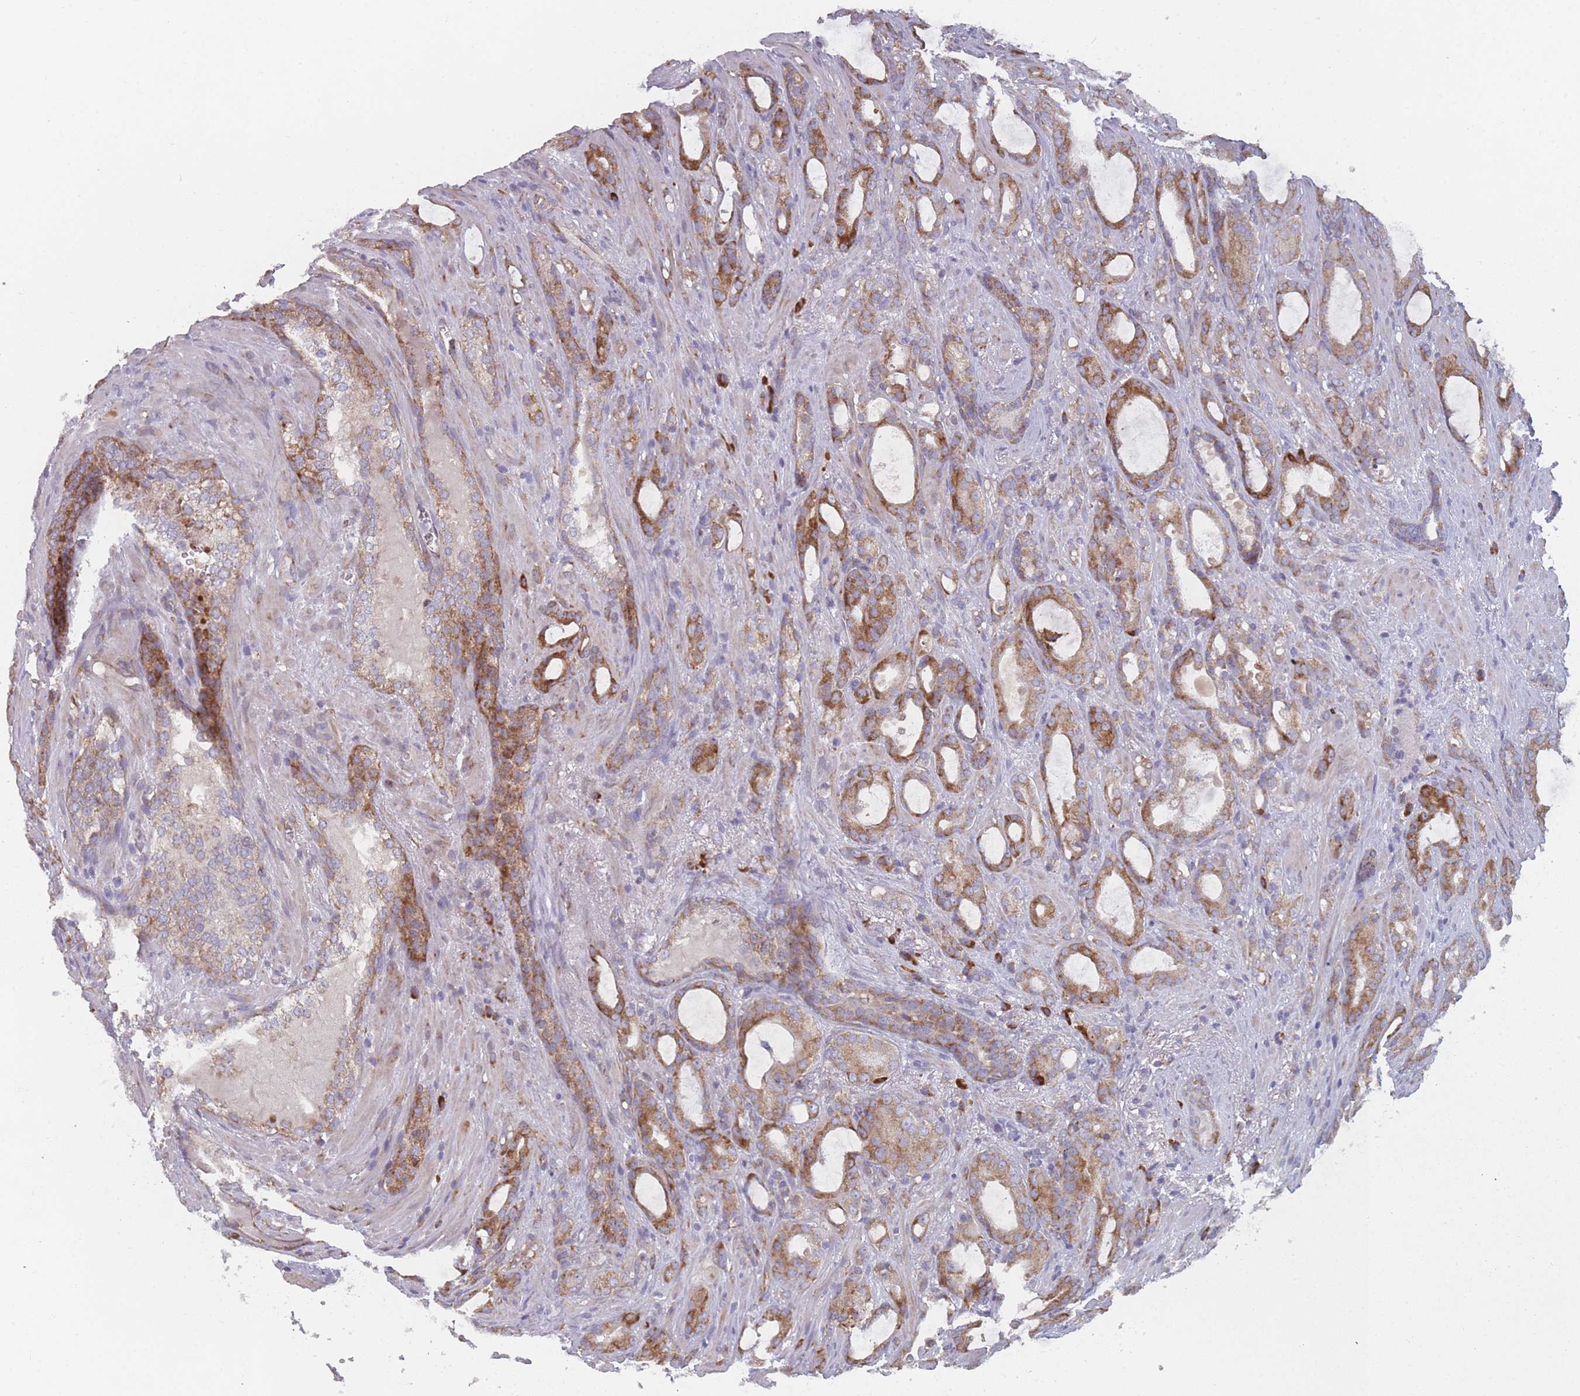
{"staining": {"intensity": "moderate", "quantity": ">75%", "location": "cytoplasmic/membranous"}, "tissue": "prostate cancer", "cell_type": "Tumor cells", "image_type": "cancer", "snomed": [{"axis": "morphology", "description": "Adenocarcinoma, High grade"}, {"axis": "topography", "description": "Prostate"}], "caption": "The photomicrograph shows a brown stain indicating the presence of a protein in the cytoplasmic/membranous of tumor cells in prostate cancer.", "gene": "CACNG5", "patient": {"sex": "male", "age": 72}}